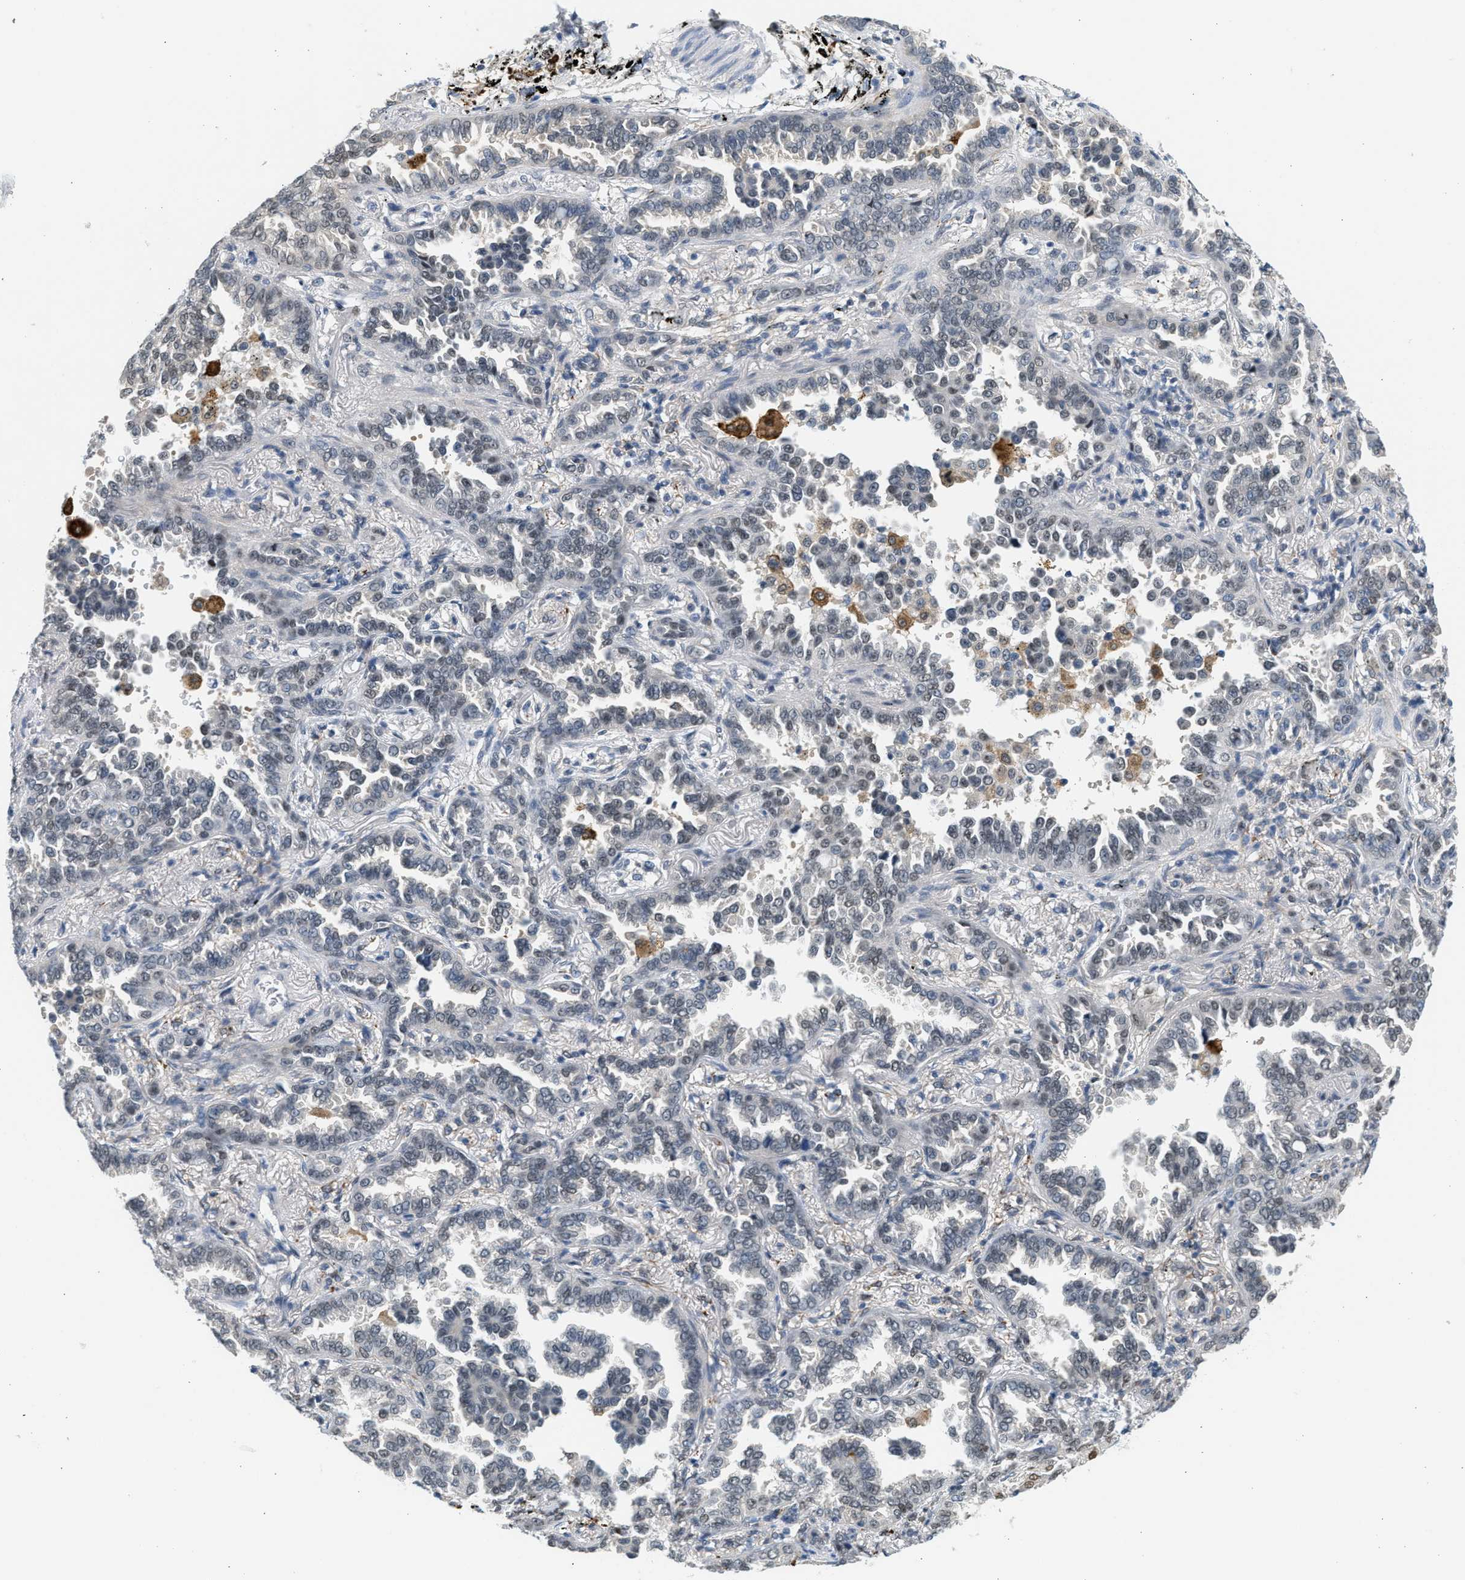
{"staining": {"intensity": "weak", "quantity": "<25%", "location": "nuclear"}, "tissue": "lung cancer", "cell_type": "Tumor cells", "image_type": "cancer", "snomed": [{"axis": "morphology", "description": "Normal tissue, NOS"}, {"axis": "morphology", "description": "Adenocarcinoma, NOS"}, {"axis": "topography", "description": "Lung"}], "caption": "Tumor cells show no significant protein expression in lung adenocarcinoma.", "gene": "HIPK1", "patient": {"sex": "male", "age": 59}}